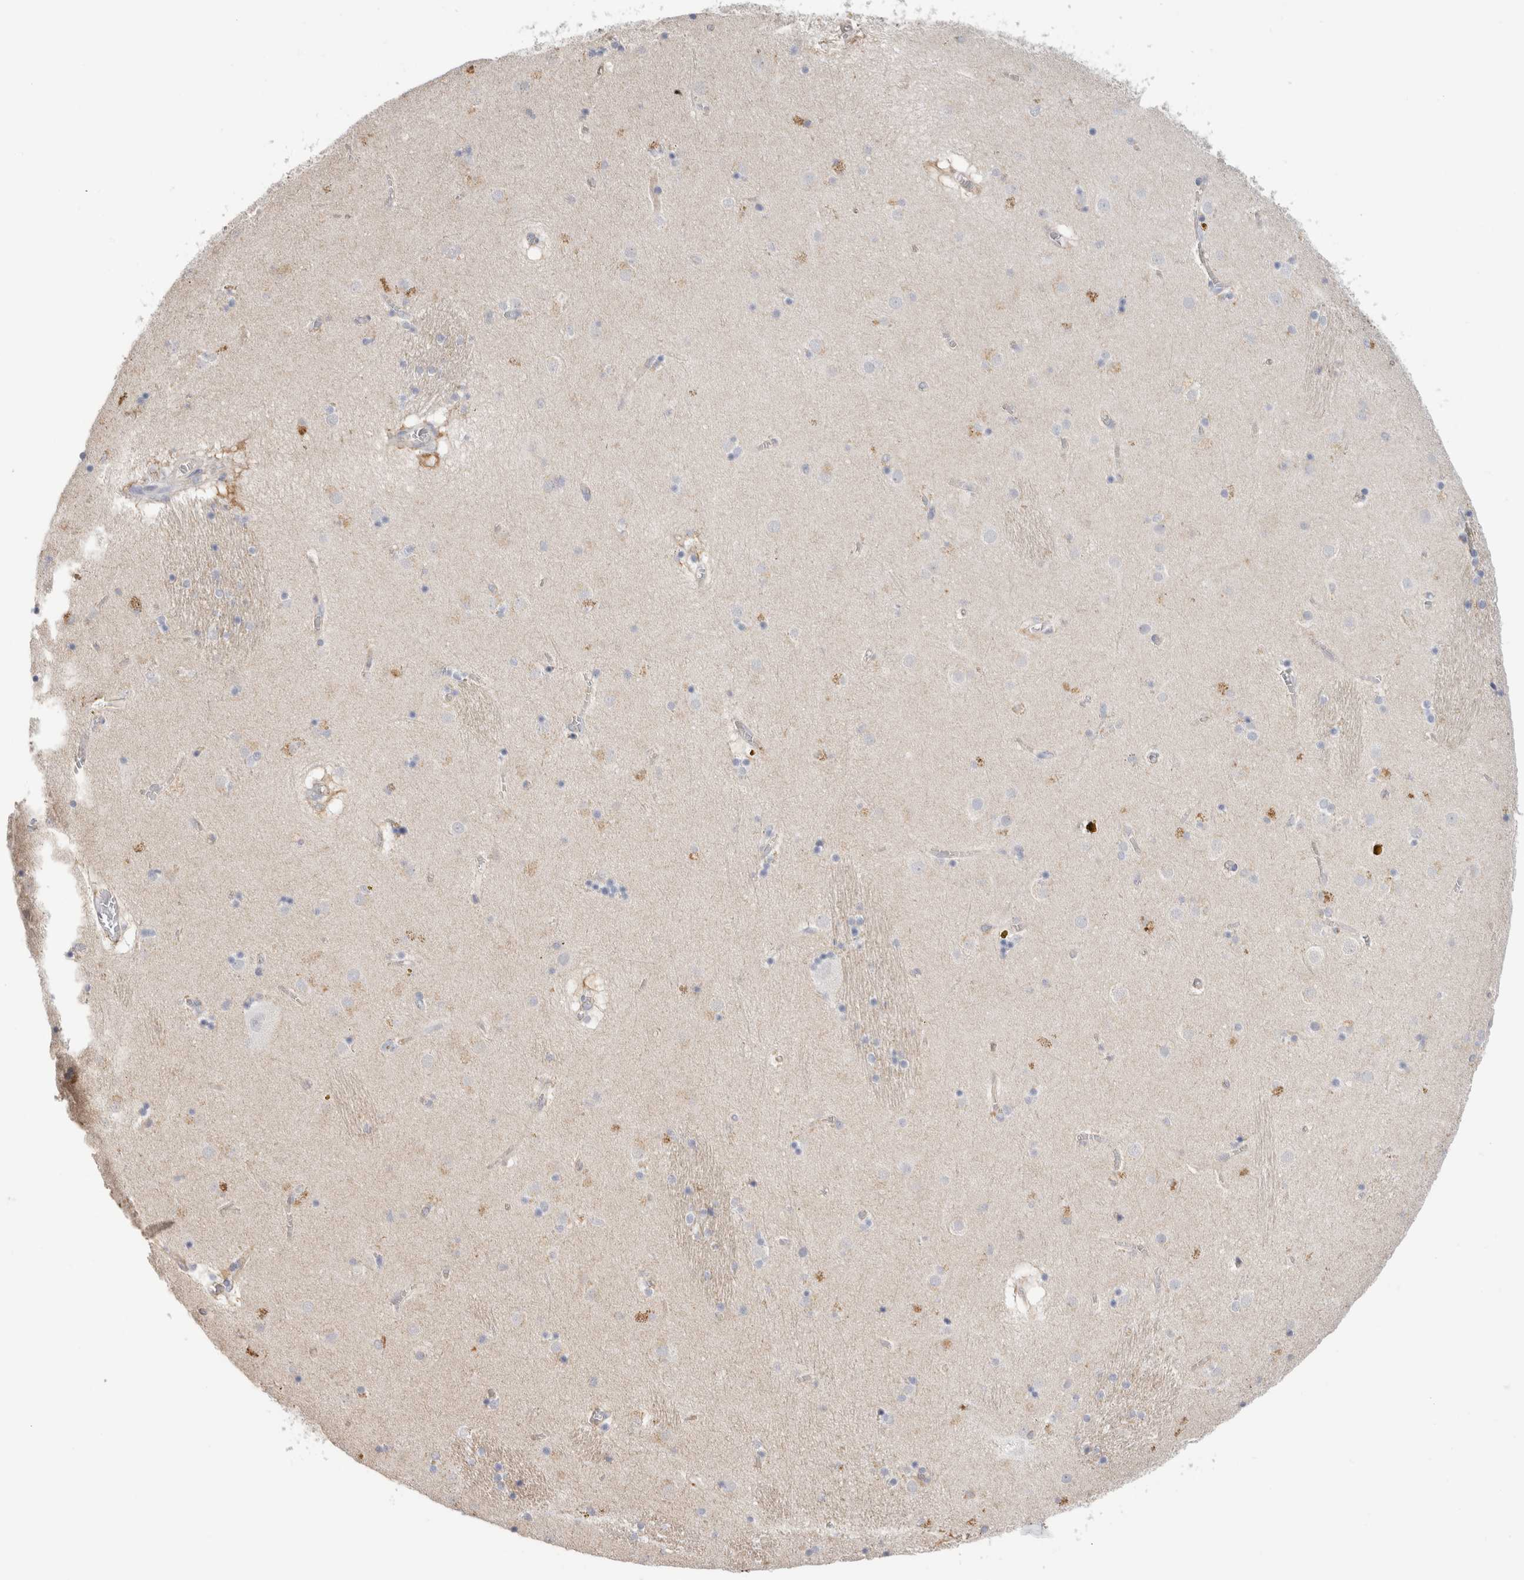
{"staining": {"intensity": "moderate", "quantity": "<25%", "location": "cytoplasmic/membranous"}, "tissue": "caudate", "cell_type": "Glial cells", "image_type": "normal", "snomed": [{"axis": "morphology", "description": "Normal tissue, NOS"}, {"axis": "topography", "description": "Lateral ventricle wall"}], "caption": "Protein staining of benign caudate reveals moderate cytoplasmic/membranous positivity in approximately <25% of glial cells. (brown staining indicates protein expression, while blue staining denotes nuclei).", "gene": "AFP", "patient": {"sex": "male", "age": 70}}